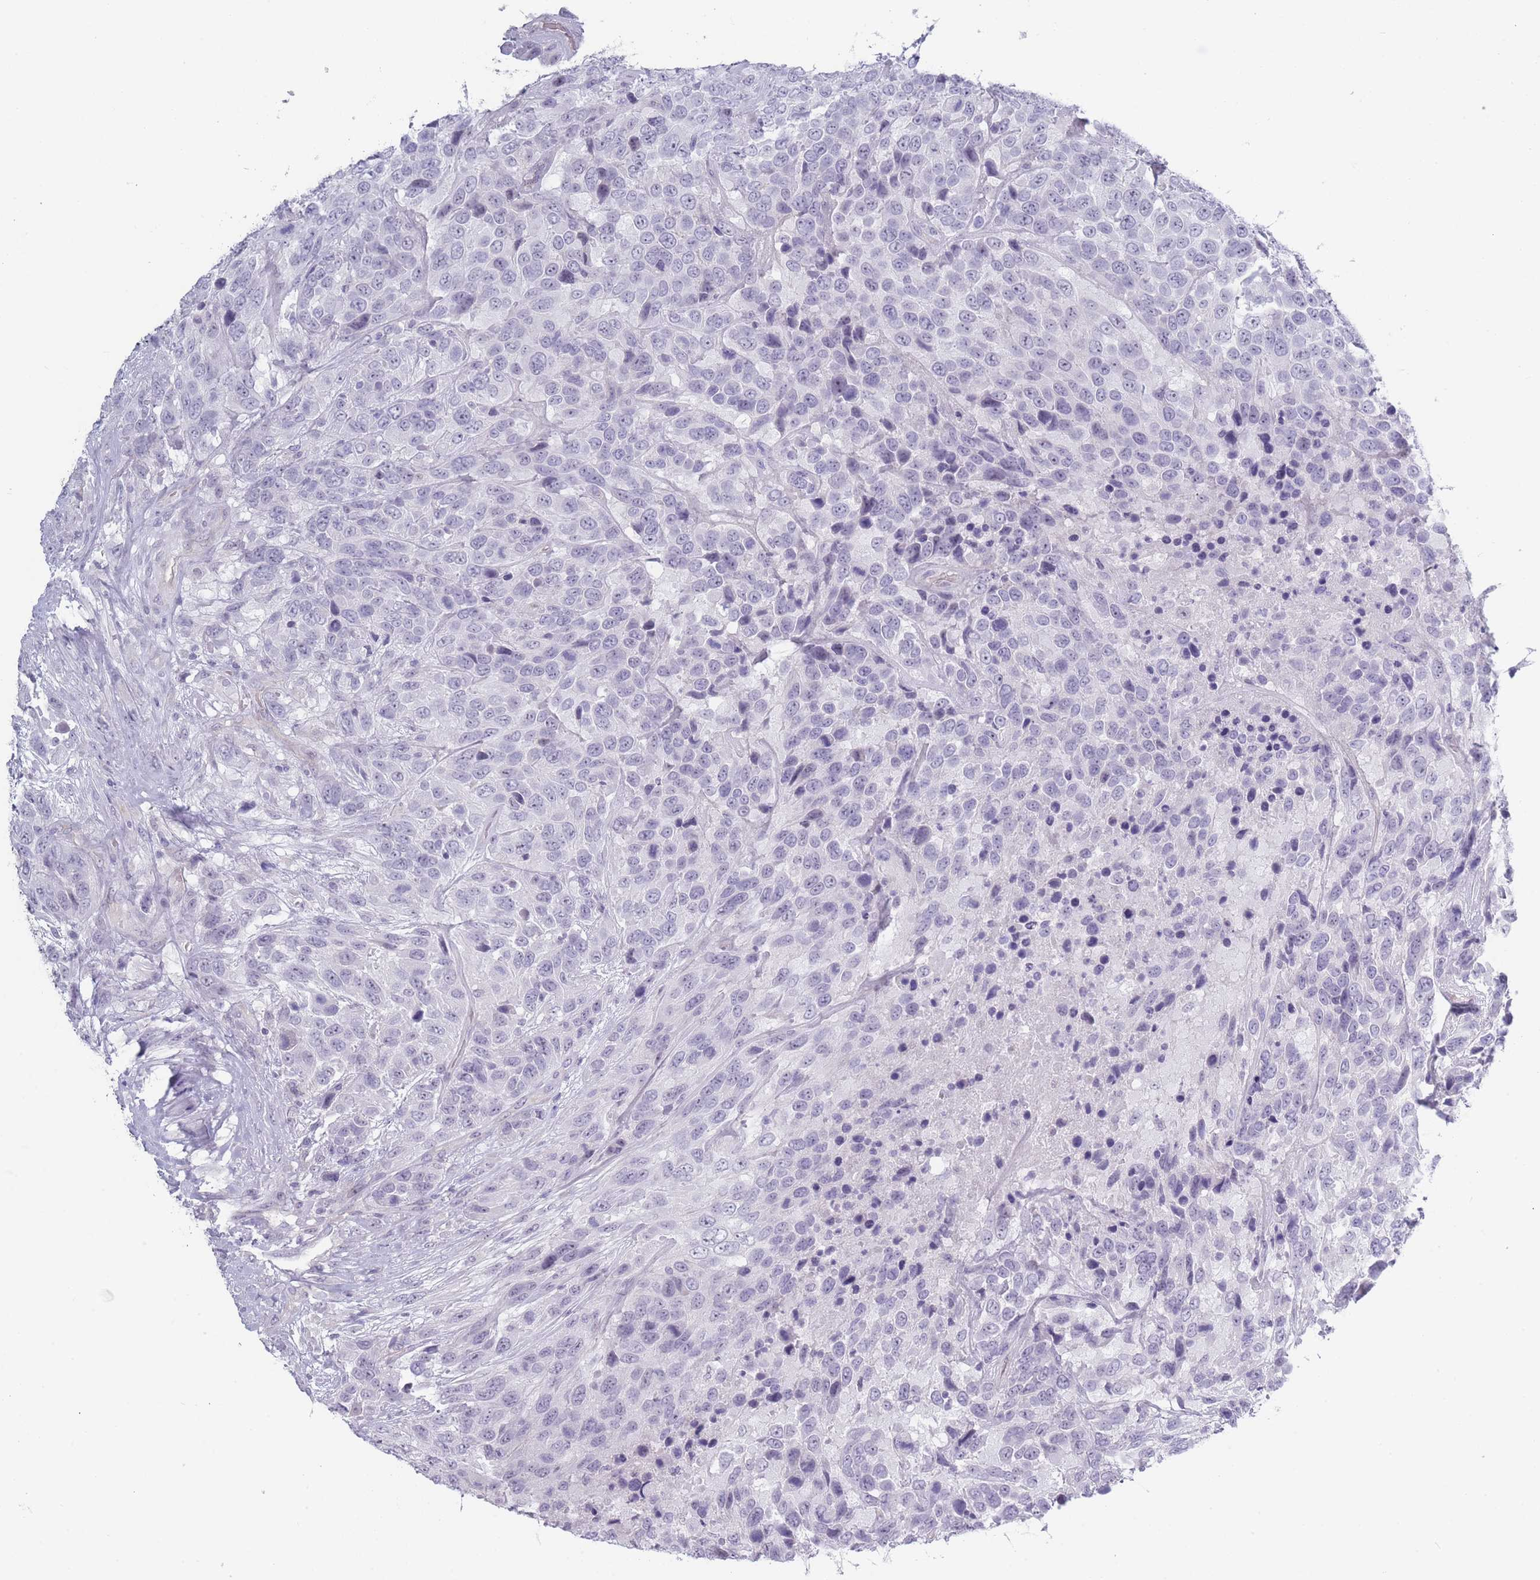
{"staining": {"intensity": "negative", "quantity": "none", "location": "none"}, "tissue": "urothelial cancer", "cell_type": "Tumor cells", "image_type": "cancer", "snomed": [{"axis": "morphology", "description": "Urothelial carcinoma, High grade"}, {"axis": "topography", "description": "Urinary bladder"}], "caption": "Protein analysis of high-grade urothelial carcinoma shows no significant staining in tumor cells.", "gene": "ROS1", "patient": {"sex": "female", "age": 70}}